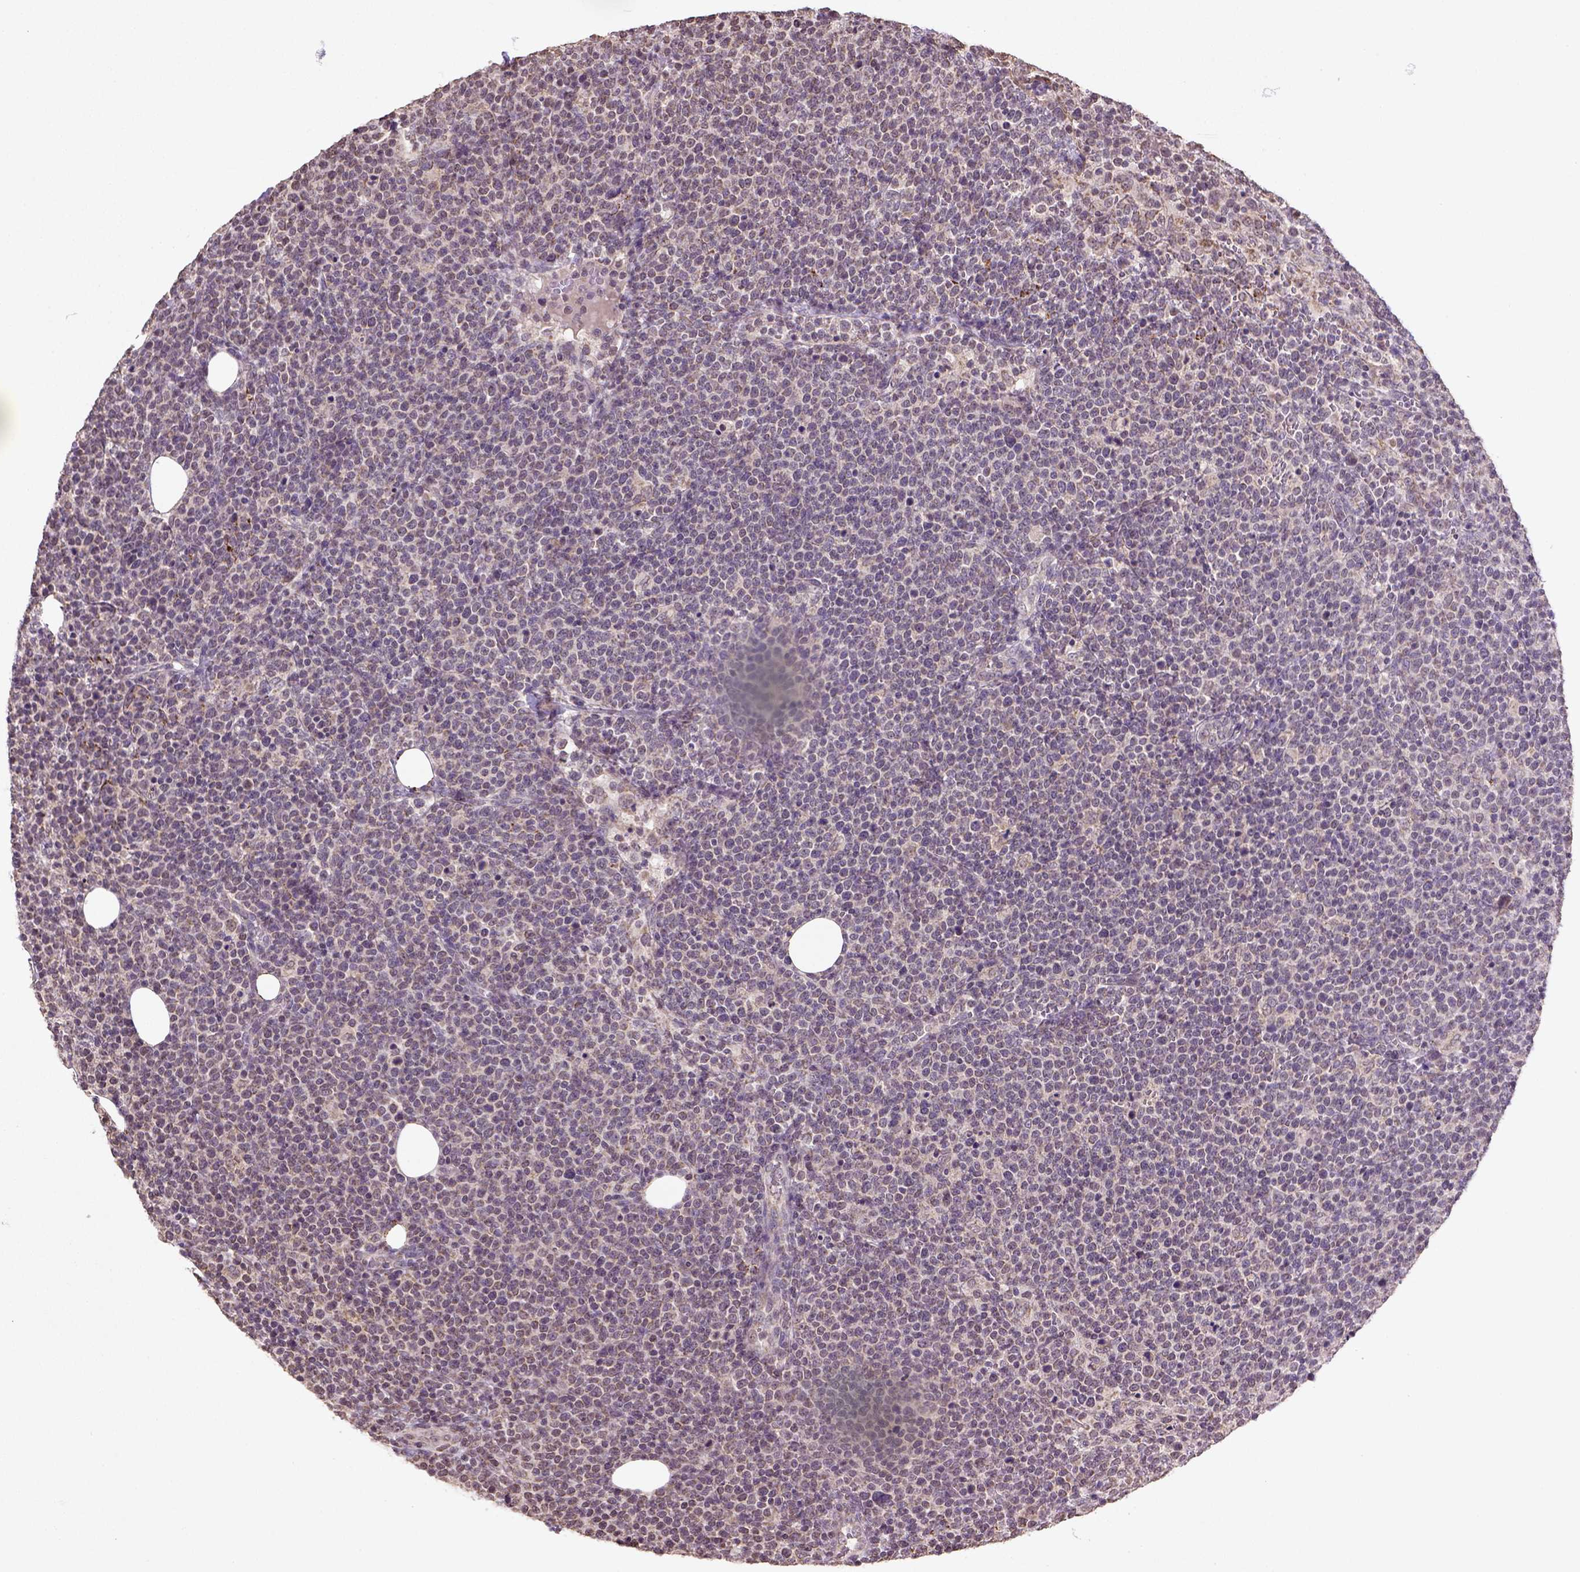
{"staining": {"intensity": "negative", "quantity": "none", "location": "none"}, "tissue": "lymphoma", "cell_type": "Tumor cells", "image_type": "cancer", "snomed": [{"axis": "morphology", "description": "Malignant lymphoma, non-Hodgkin's type, High grade"}, {"axis": "topography", "description": "Lymph node"}], "caption": "Histopathology image shows no protein positivity in tumor cells of lymphoma tissue. (Brightfield microscopy of DAB immunohistochemistry at high magnification).", "gene": "NUDT10", "patient": {"sex": "male", "age": 61}}